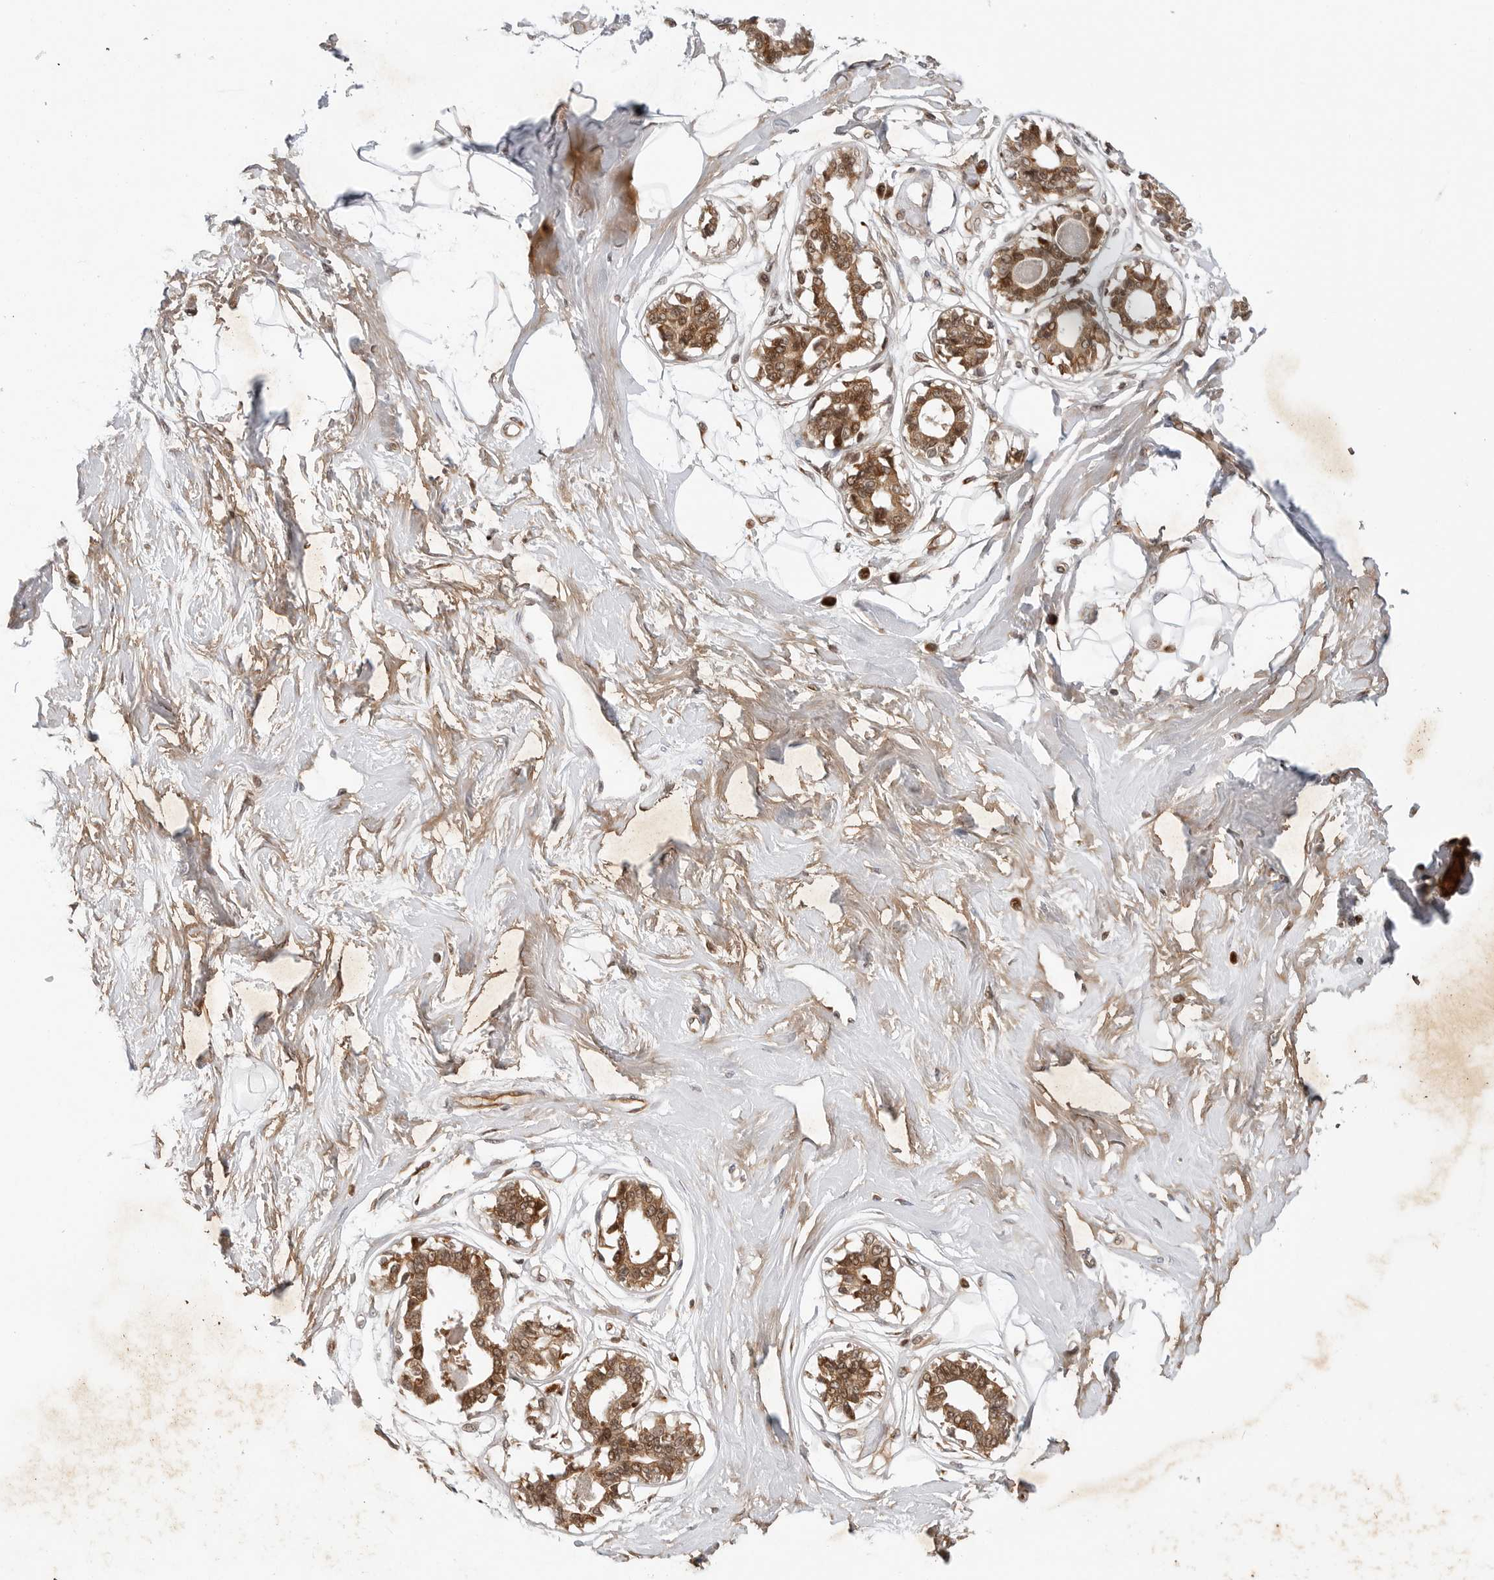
{"staining": {"intensity": "negative", "quantity": "none", "location": "none"}, "tissue": "breast", "cell_type": "Adipocytes", "image_type": "normal", "snomed": [{"axis": "morphology", "description": "Normal tissue, NOS"}, {"axis": "topography", "description": "Breast"}], "caption": "High power microscopy histopathology image of an immunohistochemistry (IHC) photomicrograph of unremarkable breast, revealing no significant expression in adipocytes. Nuclei are stained in blue.", "gene": "TIPRL", "patient": {"sex": "female", "age": 45}}